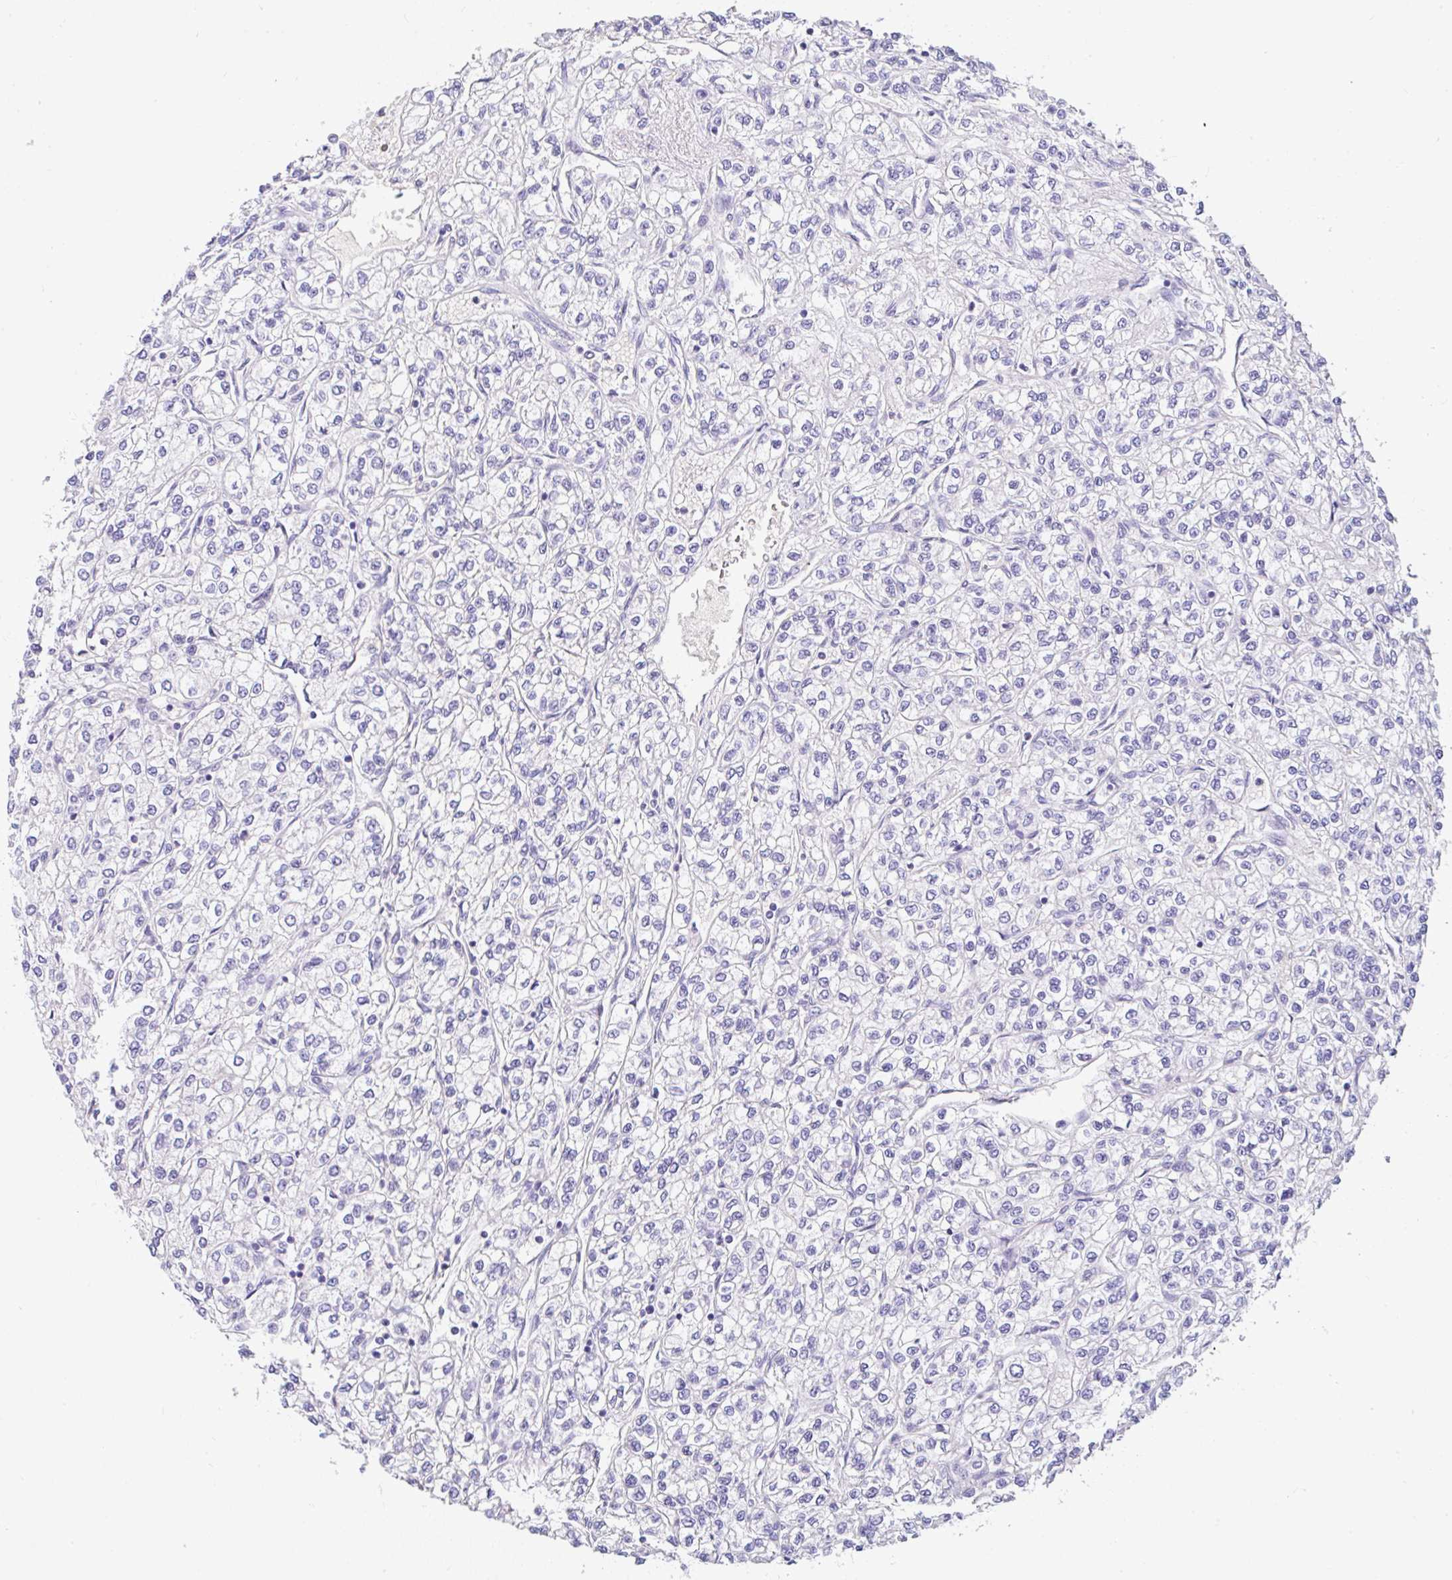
{"staining": {"intensity": "negative", "quantity": "none", "location": "none"}, "tissue": "renal cancer", "cell_type": "Tumor cells", "image_type": "cancer", "snomed": [{"axis": "morphology", "description": "Adenocarcinoma, NOS"}, {"axis": "topography", "description": "Kidney"}], "caption": "Immunohistochemical staining of human renal cancer displays no significant positivity in tumor cells.", "gene": "SERPINE3", "patient": {"sex": "male", "age": 80}}